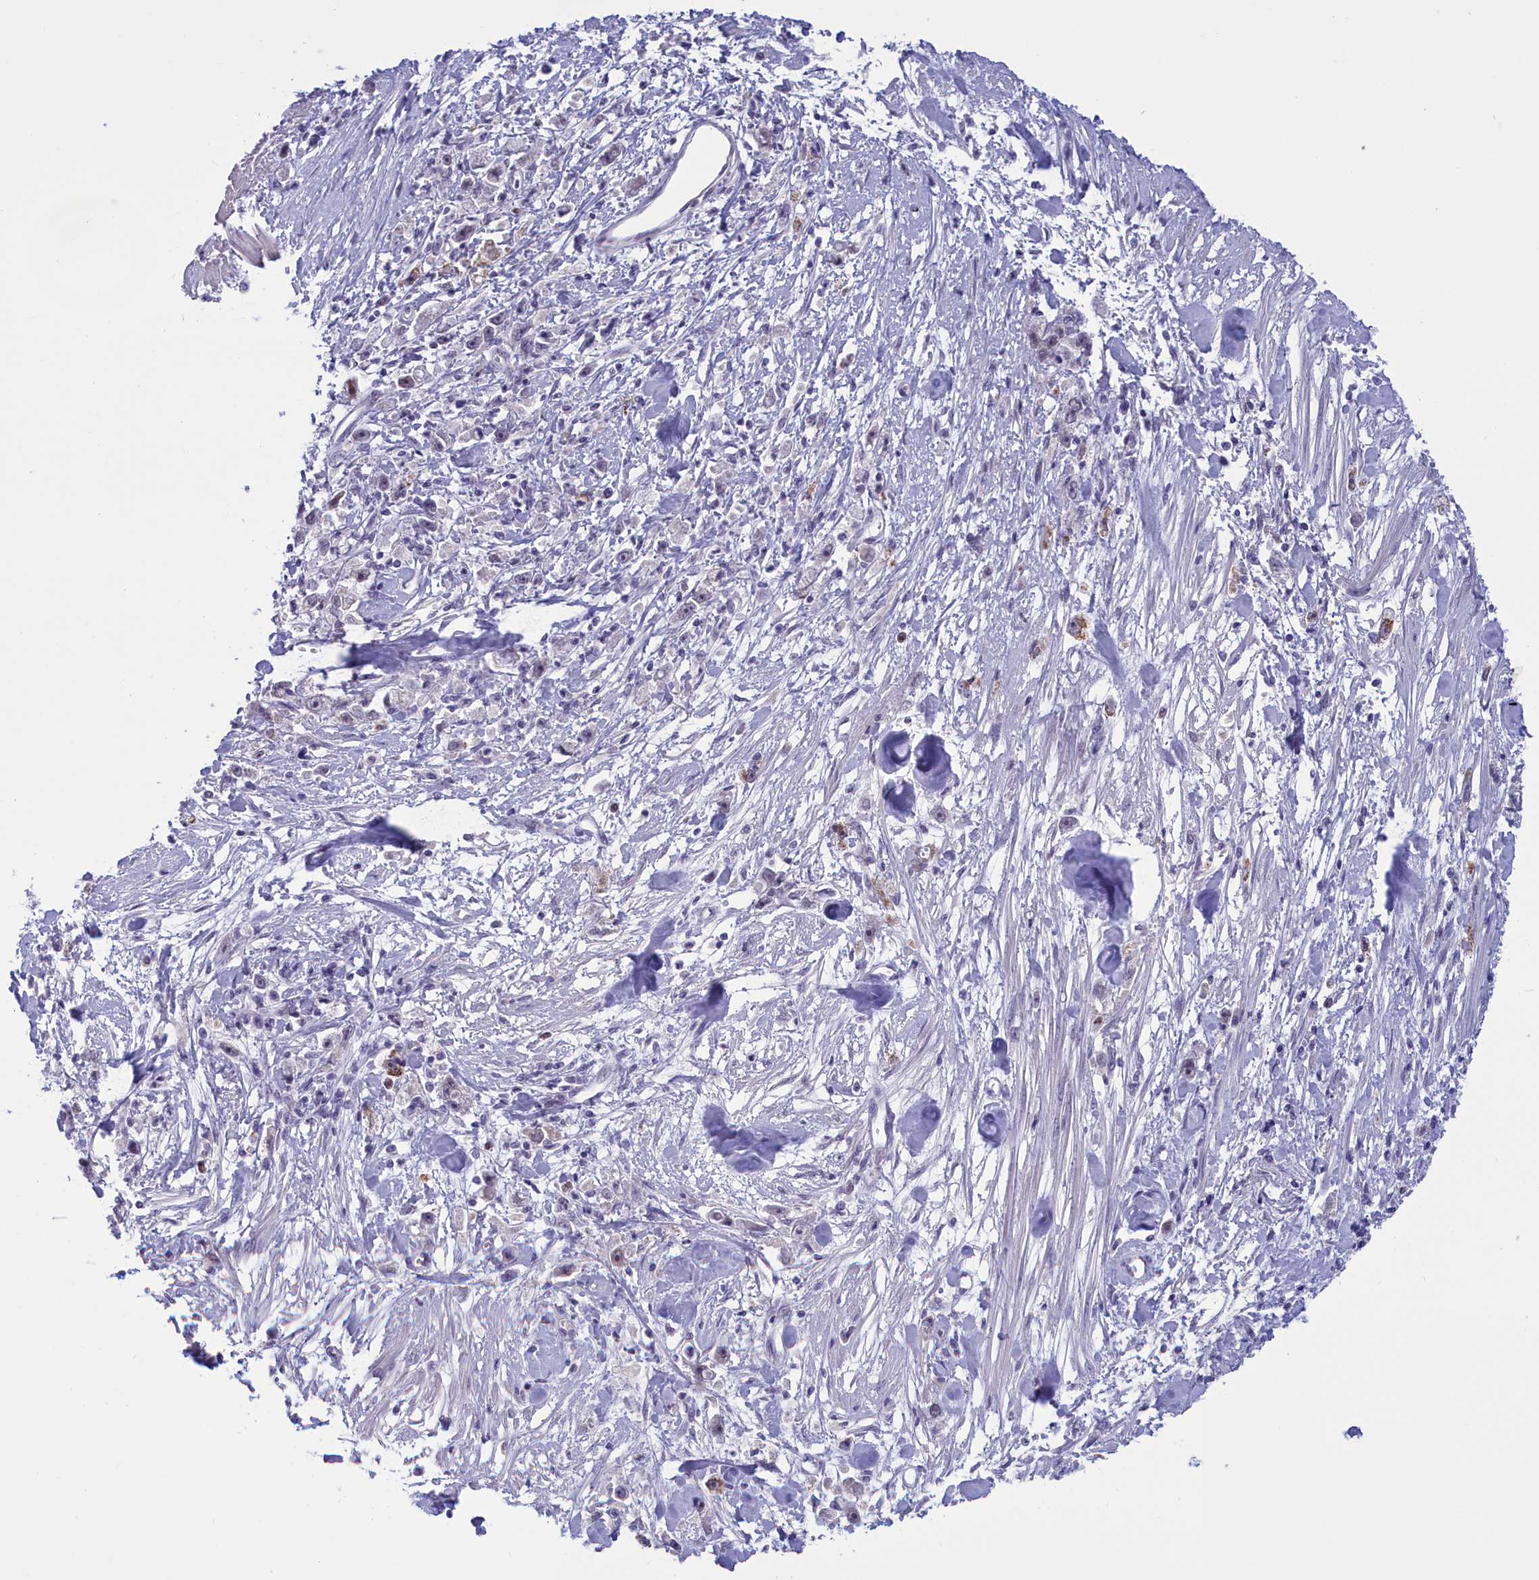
{"staining": {"intensity": "moderate", "quantity": "<25%", "location": "cytoplasmic/membranous,nuclear"}, "tissue": "stomach cancer", "cell_type": "Tumor cells", "image_type": "cancer", "snomed": [{"axis": "morphology", "description": "Adenocarcinoma, NOS"}, {"axis": "topography", "description": "Stomach"}], "caption": "Stomach cancer (adenocarcinoma) stained for a protein displays moderate cytoplasmic/membranous and nuclear positivity in tumor cells. (Stains: DAB in brown, nuclei in blue, Microscopy: brightfield microscopy at high magnification).", "gene": "ELOA2", "patient": {"sex": "female", "age": 59}}